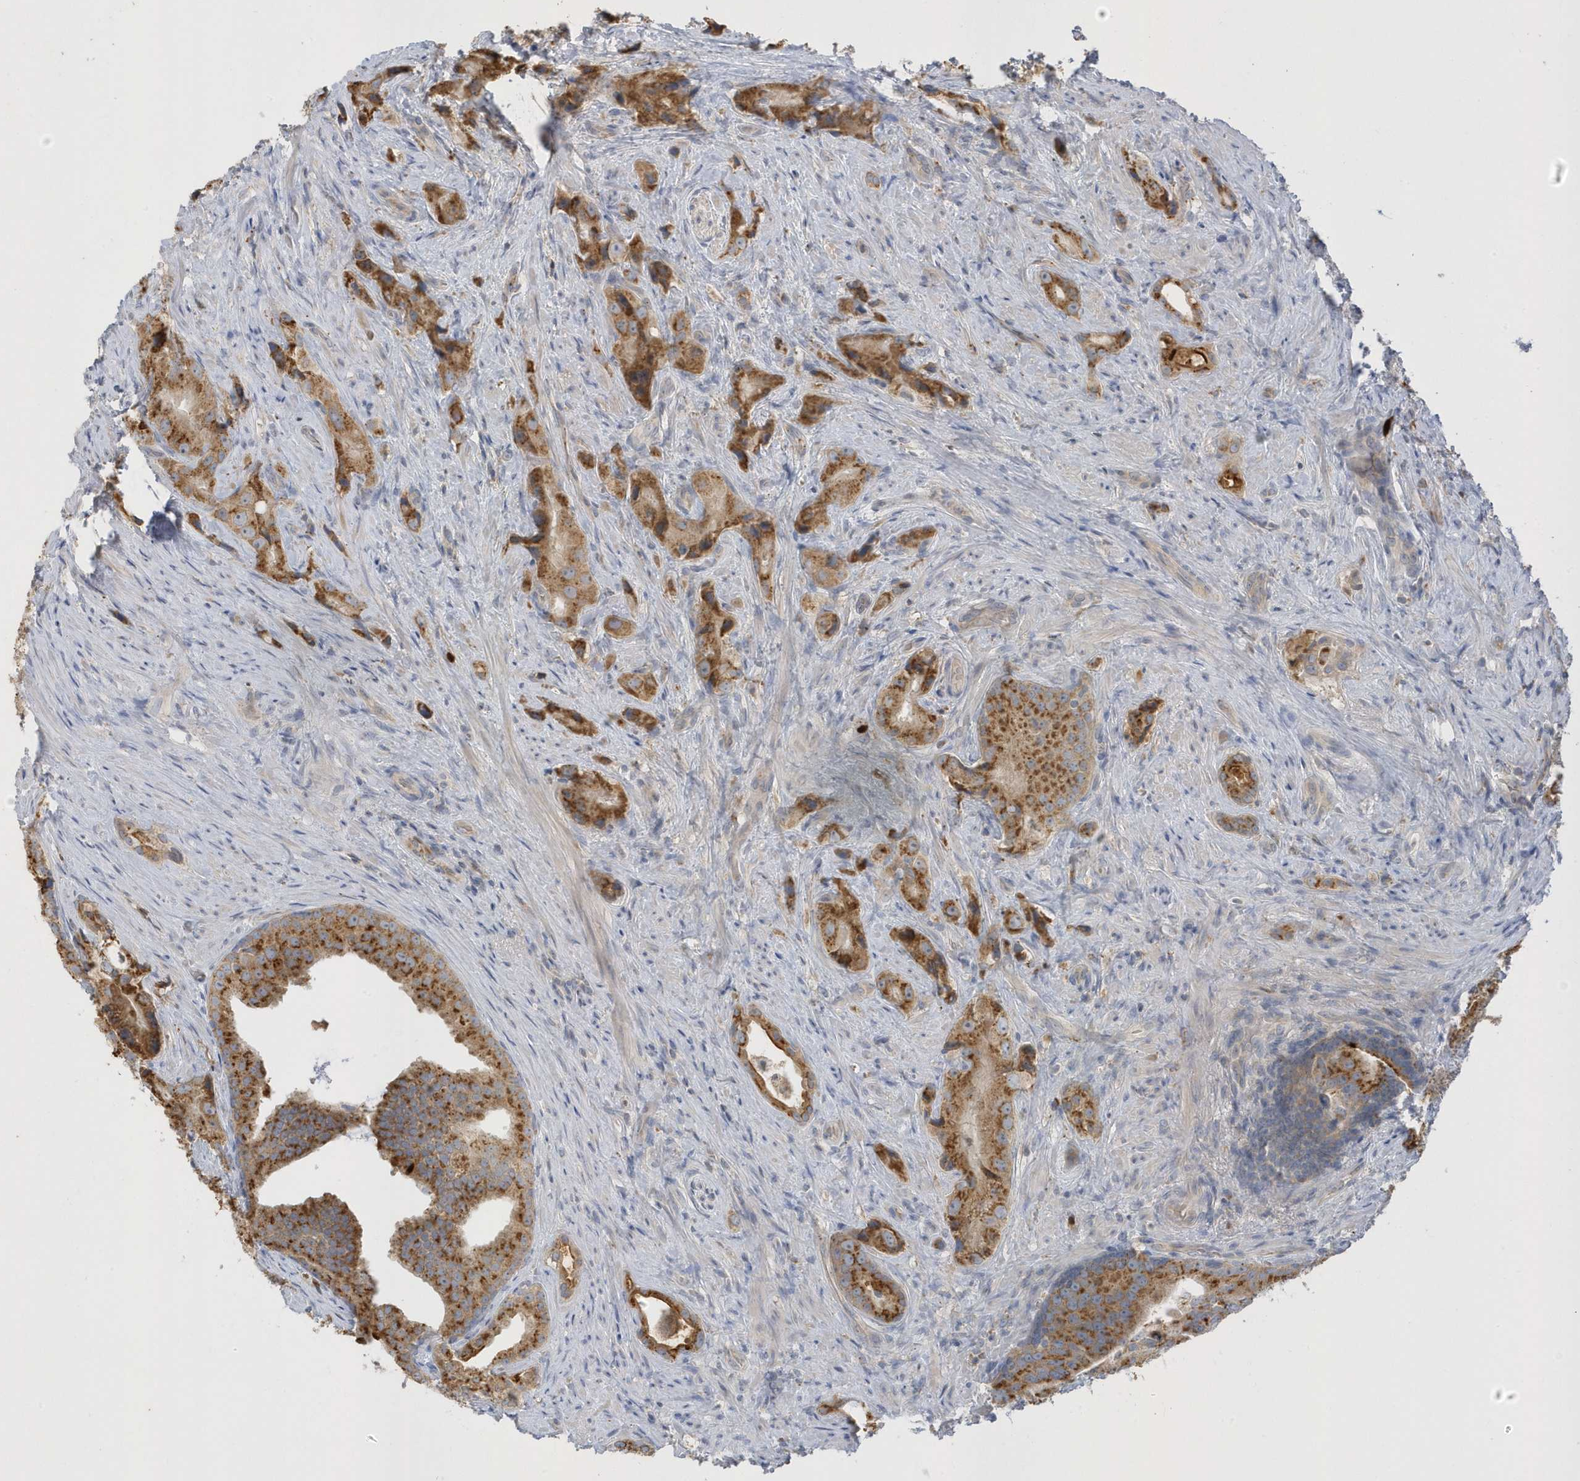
{"staining": {"intensity": "moderate", "quantity": ">75%", "location": "cytoplasmic/membranous"}, "tissue": "prostate cancer", "cell_type": "Tumor cells", "image_type": "cancer", "snomed": [{"axis": "morphology", "description": "Adenocarcinoma, Low grade"}, {"axis": "topography", "description": "Prostate"}], "caption": "Approximately >75% of tumor cells in low-grade adenocarcinoma (prostate) demonstrate moderate cytoplasmic/membranous protein expression as visualized by brown immunohistochemical staining.", "gene": "DPP9", "patient": {"sex": "male", "age": 71}}